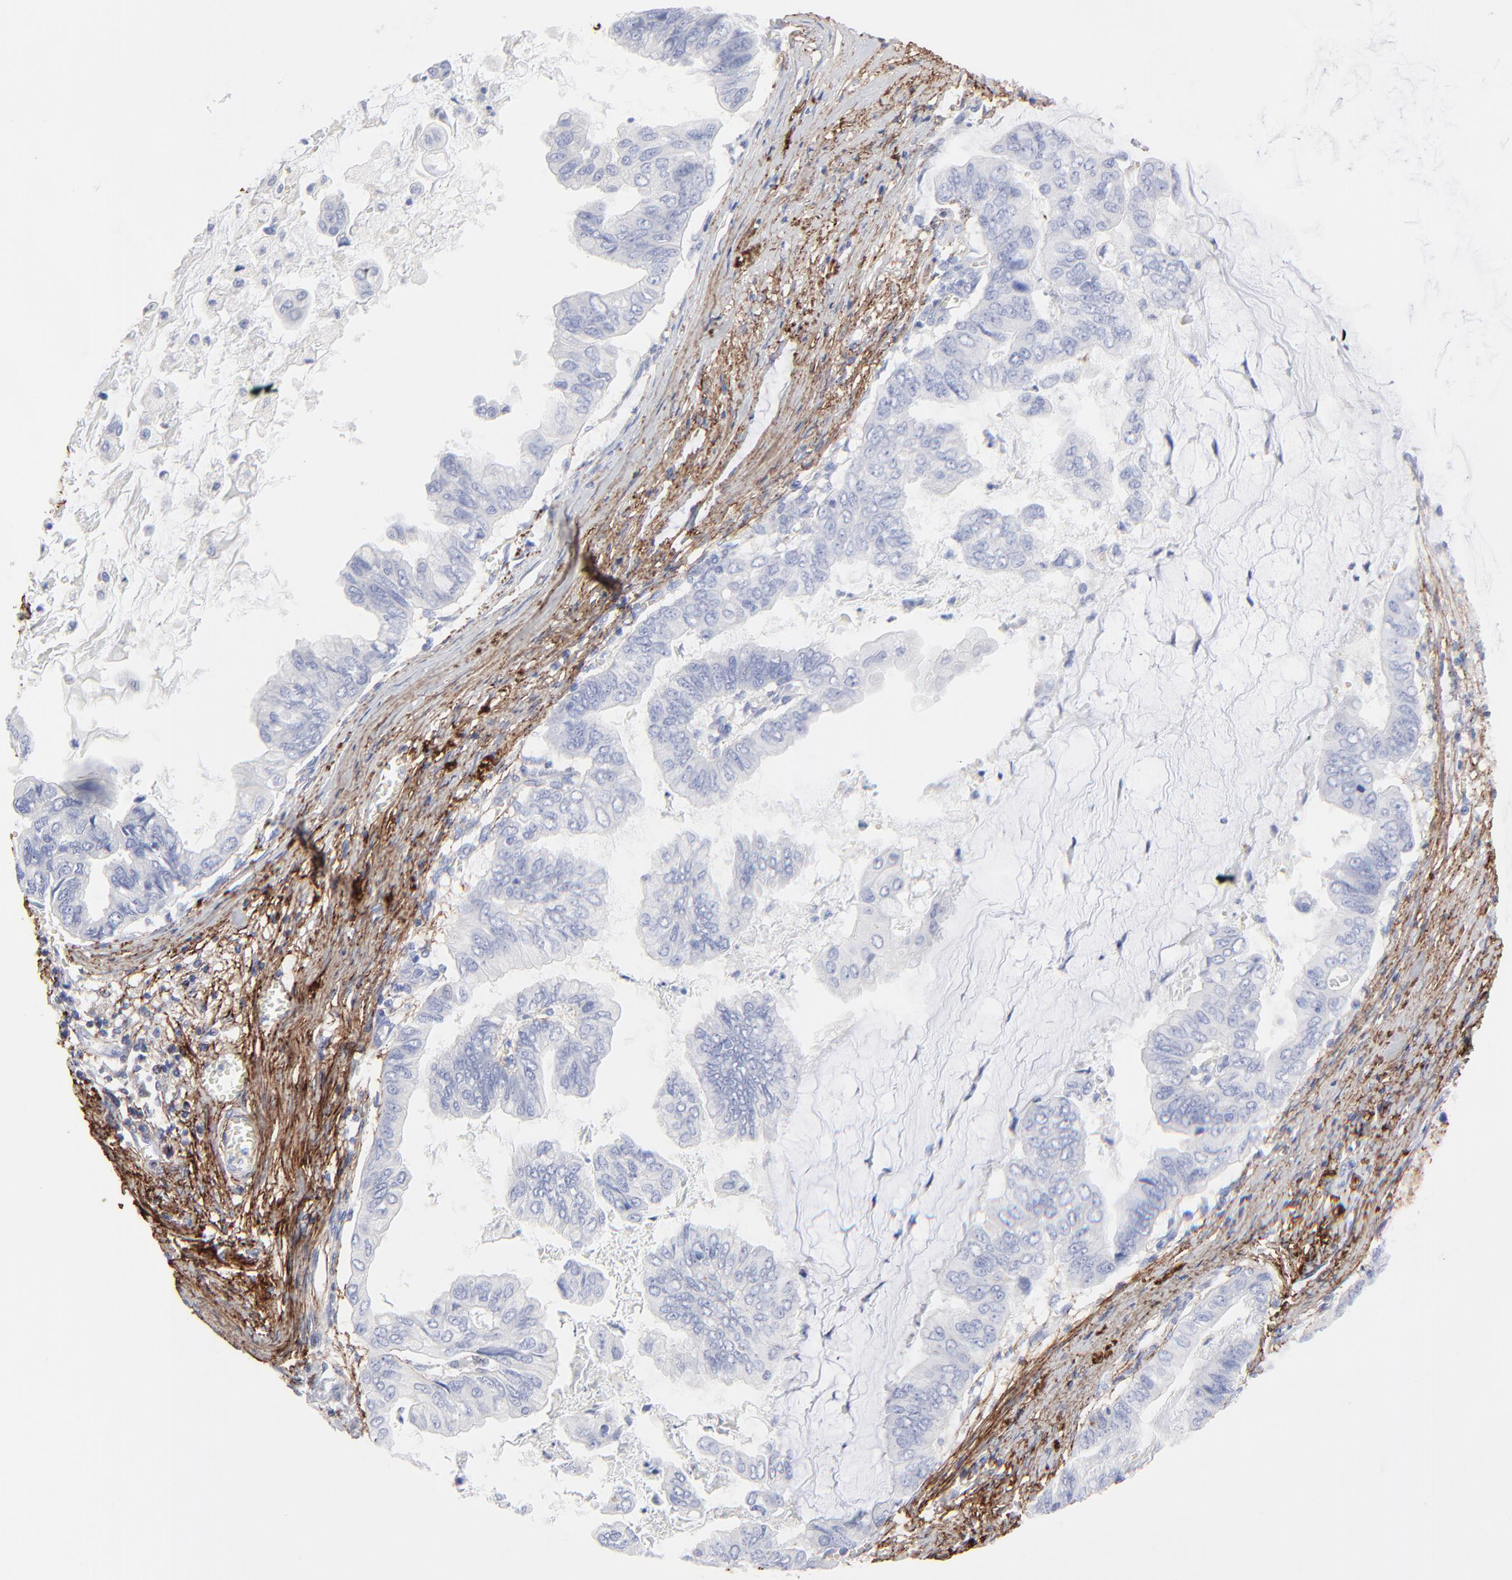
{"staining": {"intensity": "negative", "quantity": "none", "location": "none"}, "tissue": "stomach cancer", "cell_type": "Tumor cells", "image_type": "cancer", "snomed": [{"axis": "morphology", "description": "Adenocarcinoma, NOS"}, {"axis": "topography", "description": "Stomach, upper"}], "caption": "Tumor cells are negative for brown protein staining in adenocarcinoma (stomach).", "gene": "FBLN2", "patient": {"sex": "male", "age": 80}}